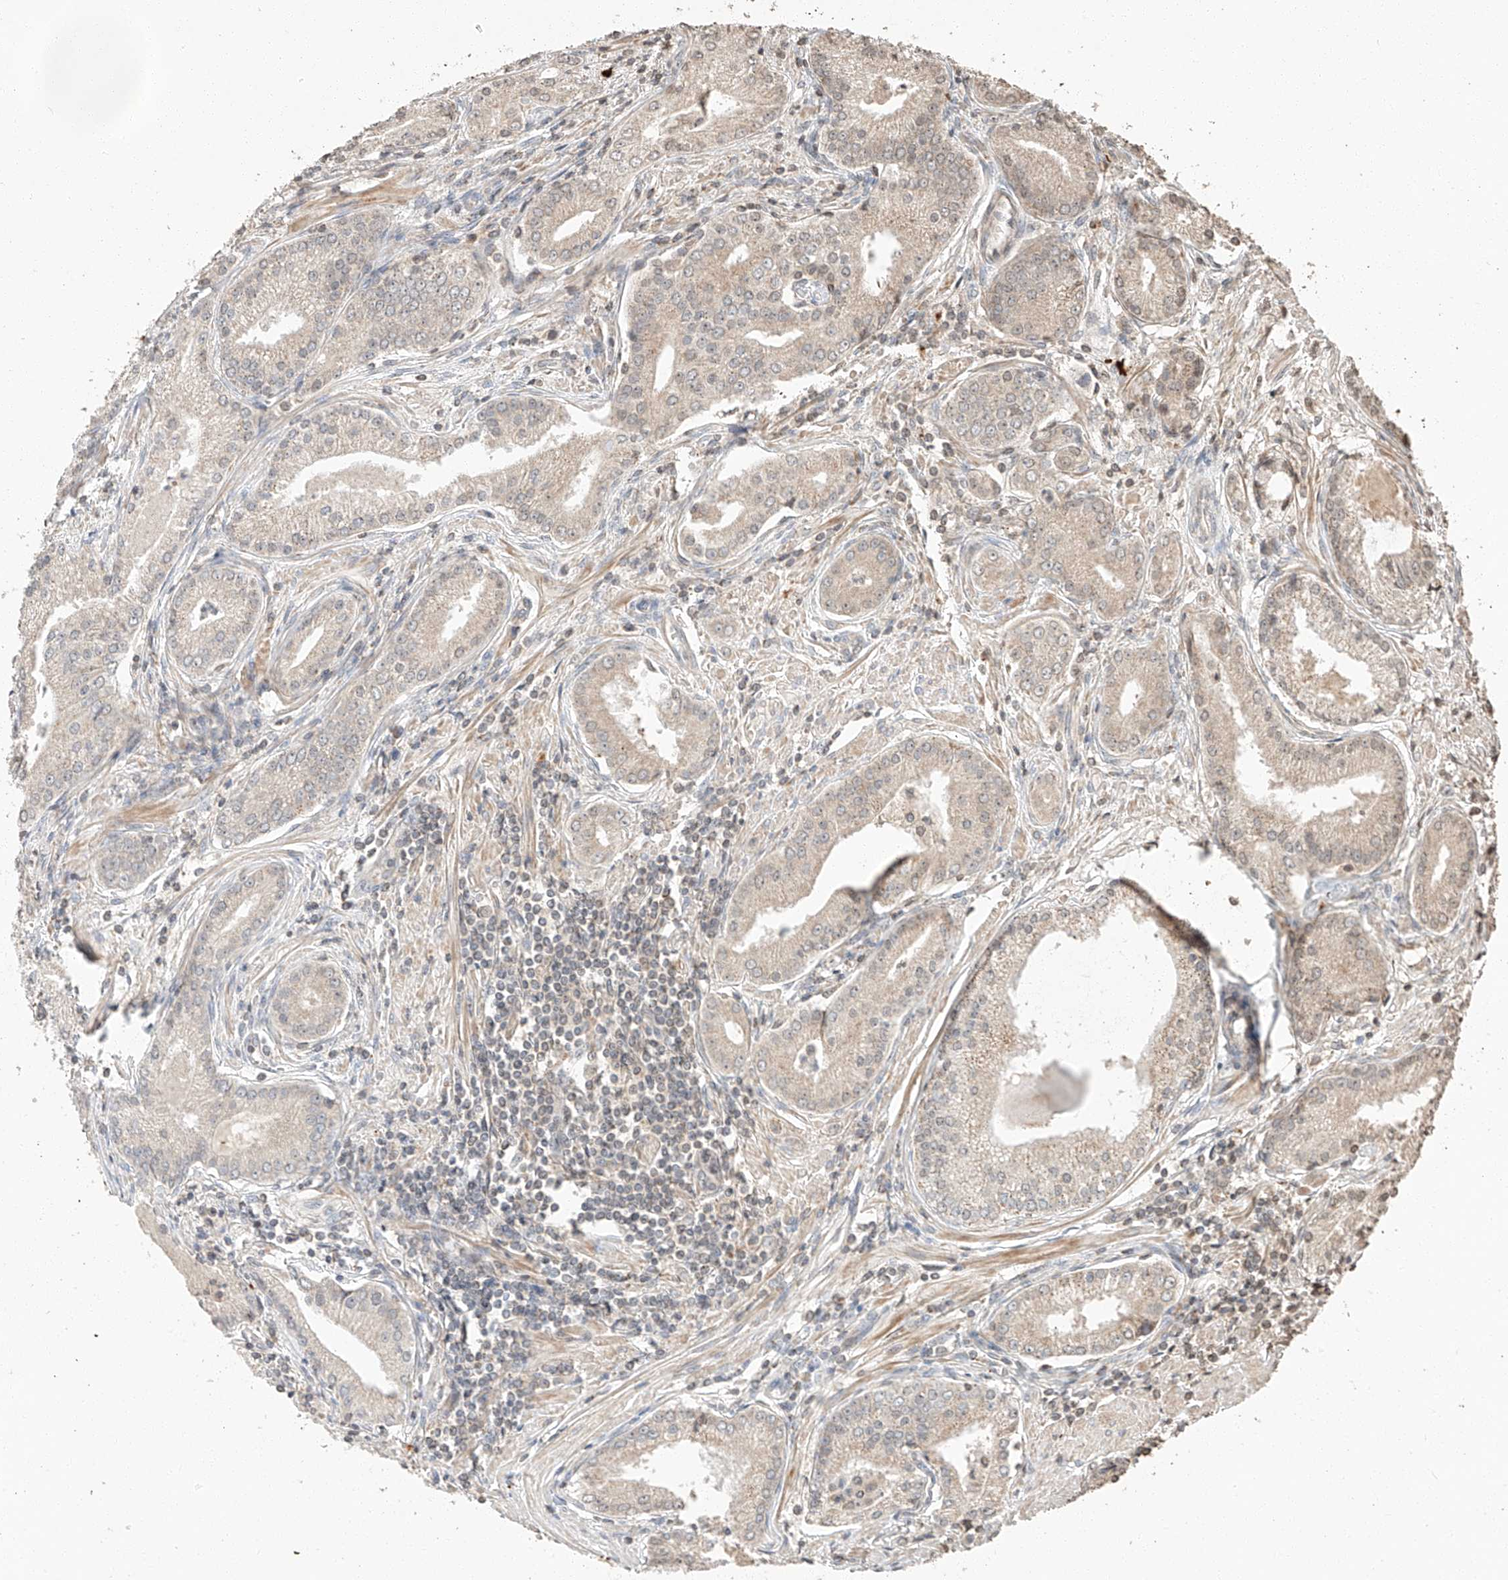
{"staining": {"intensity": "weak", "quantity": "<25%", "location": "cytoplasmic/membranous"}, "tissue": "prostate cancer", "cell_type": "Tumor cells", "image_type": "cancer", "snomed": [{"axis": "morphology", "description": "Adenocarcinoma, Low grade"}, {"axis": "topography", "description": "Prostate"}], "caption": "DAB (3,3'-diaminobenzidine) immunohistochemical staining of prostate low-grade adenocarcinoma shows no significant staining in tumor cells.", "gene": "ARHGAP33", "patient": {"sex": "male", "age": 54}}